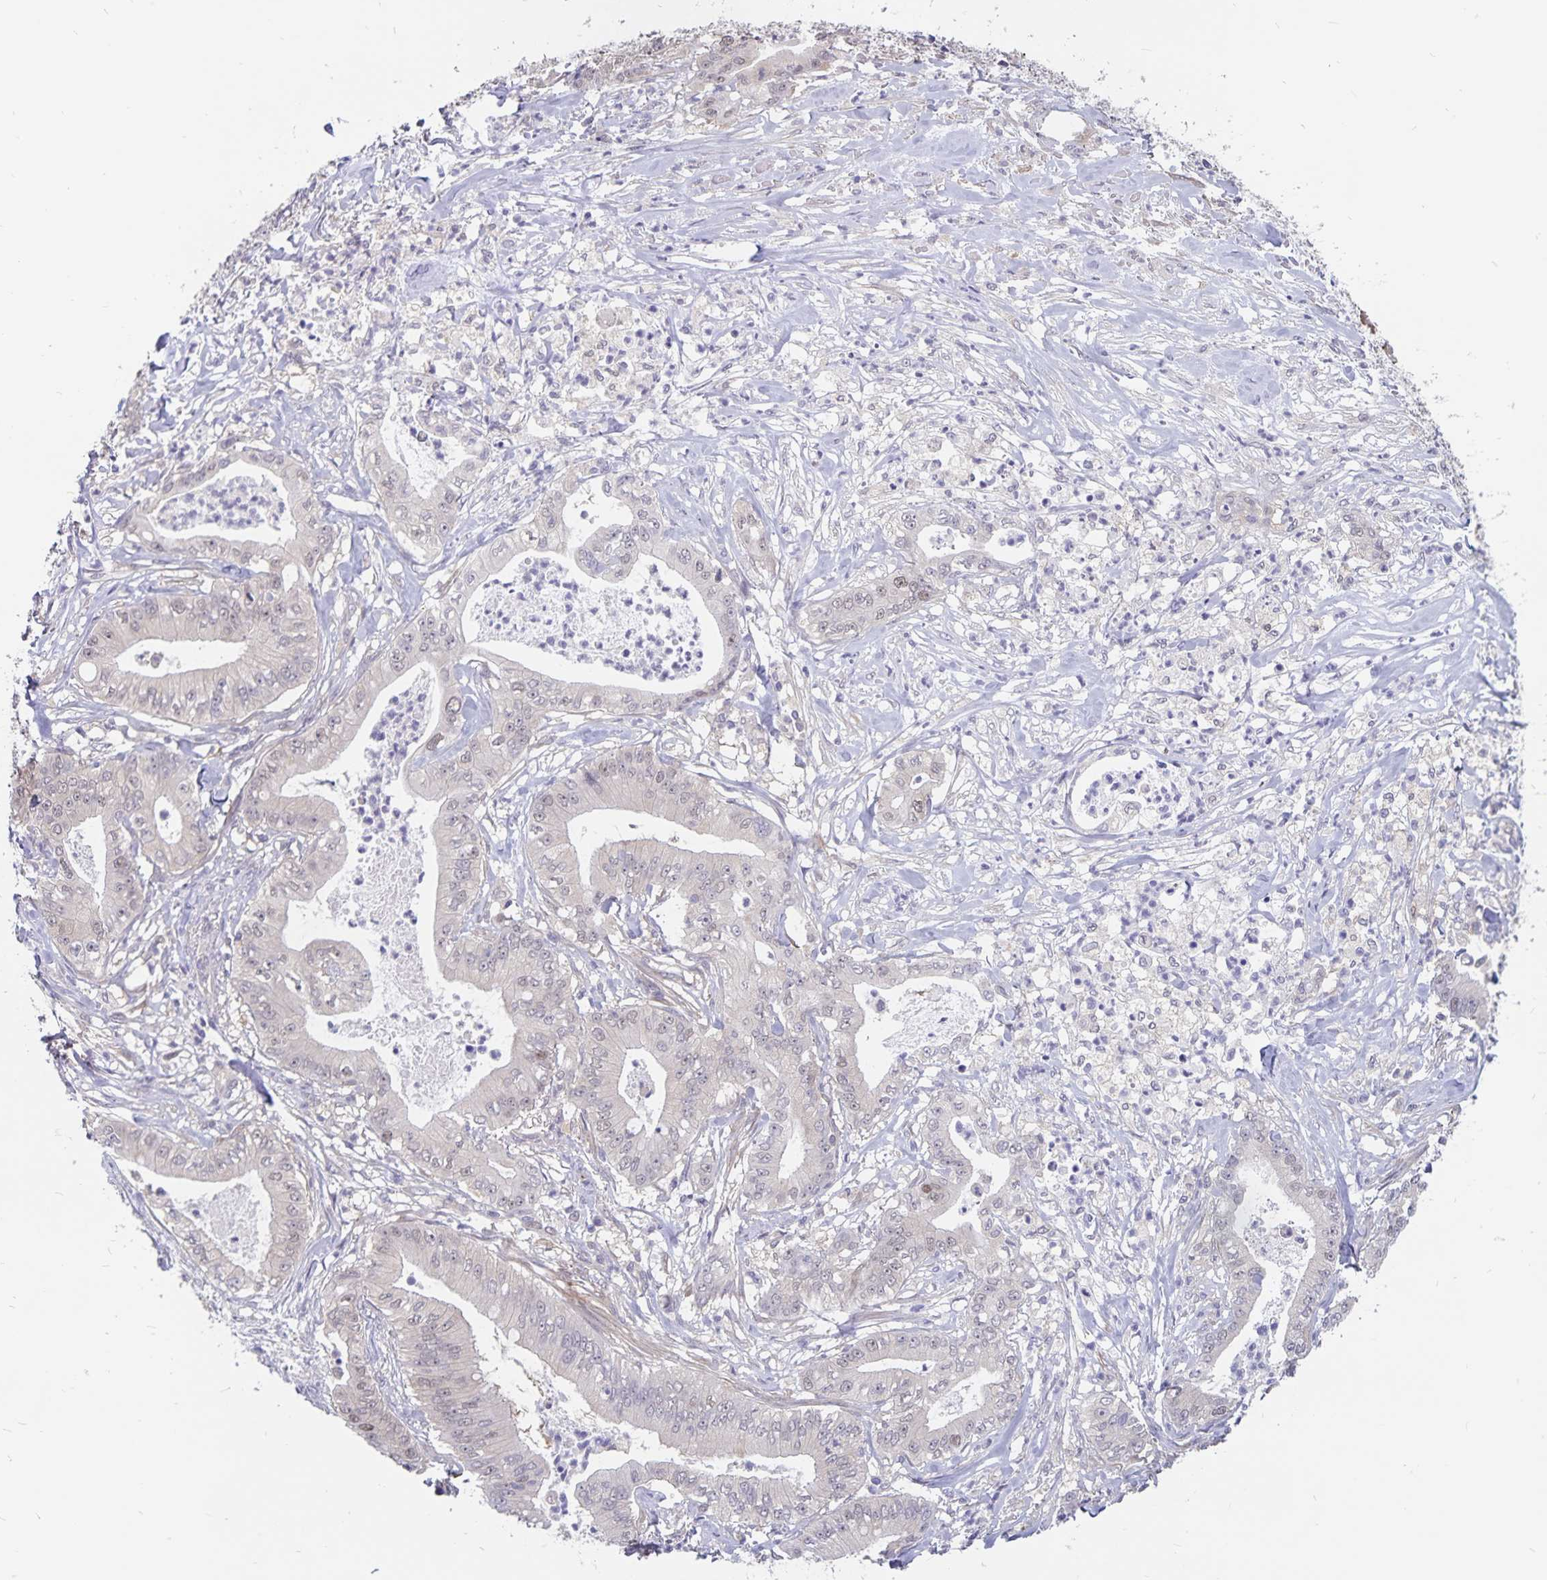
{"staining": {"intensity": "weak", "quantity": "<25%", "location": "nuclear"}, "tissue": "pancreatic cancer", "cell_type": "Tumor cells", "image_type": "cancer", "snomed": [{"axis": "morphology", "description": "Adenocarcinoma, NOS"}, {"axis": "topography", "description": "Pancreas"}], "caption": "Tumor cells are negative for brown protein staining in pancreatic adenocarcinoma.", "gene": "BAG6", "patient": {"sex": "male", "age": 71}}